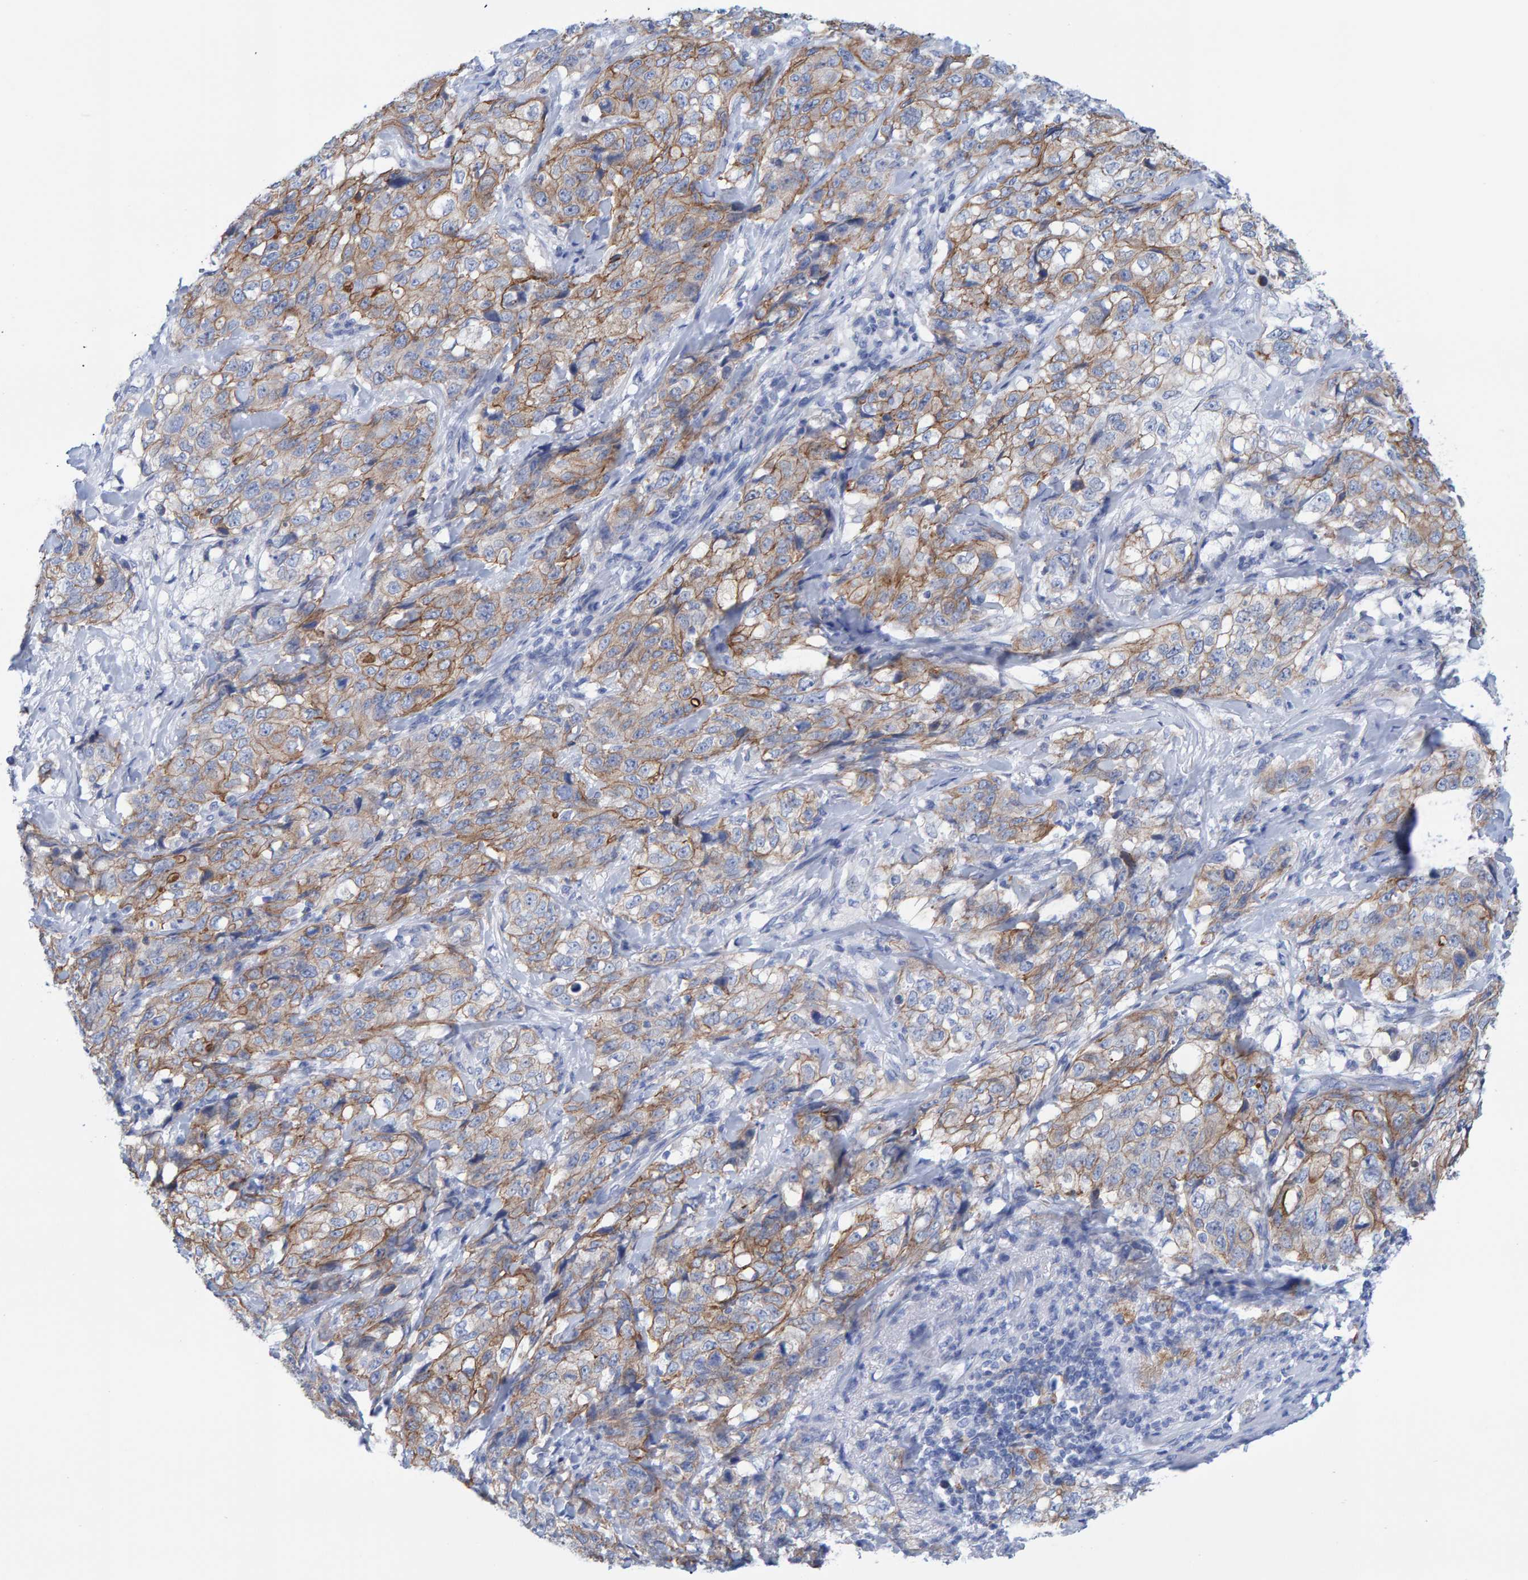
{"staining": {"intensity": "moderate", "quantity": ">75%", "location": "cytoplasmic/membranous"}, "tissue": "stomach cancer", "cell_type": "Tumor cells", "image_type": "cancer", "snomed": [{"axis": "morphology", "description": "Adenocarcinoma, NOS"}, {"axis": "topography", "description": "Stomach"}], "caption": "Immunohistochemistry histopathology image of human stomach cancer stained for a protein (brown), which demonstrates medium levels of moderate cytoplasmic/membranous positivity in about >75% of tumor cells.", "gene": "JAKMIP3", "patient": {"sex": "male", "age": 48}}